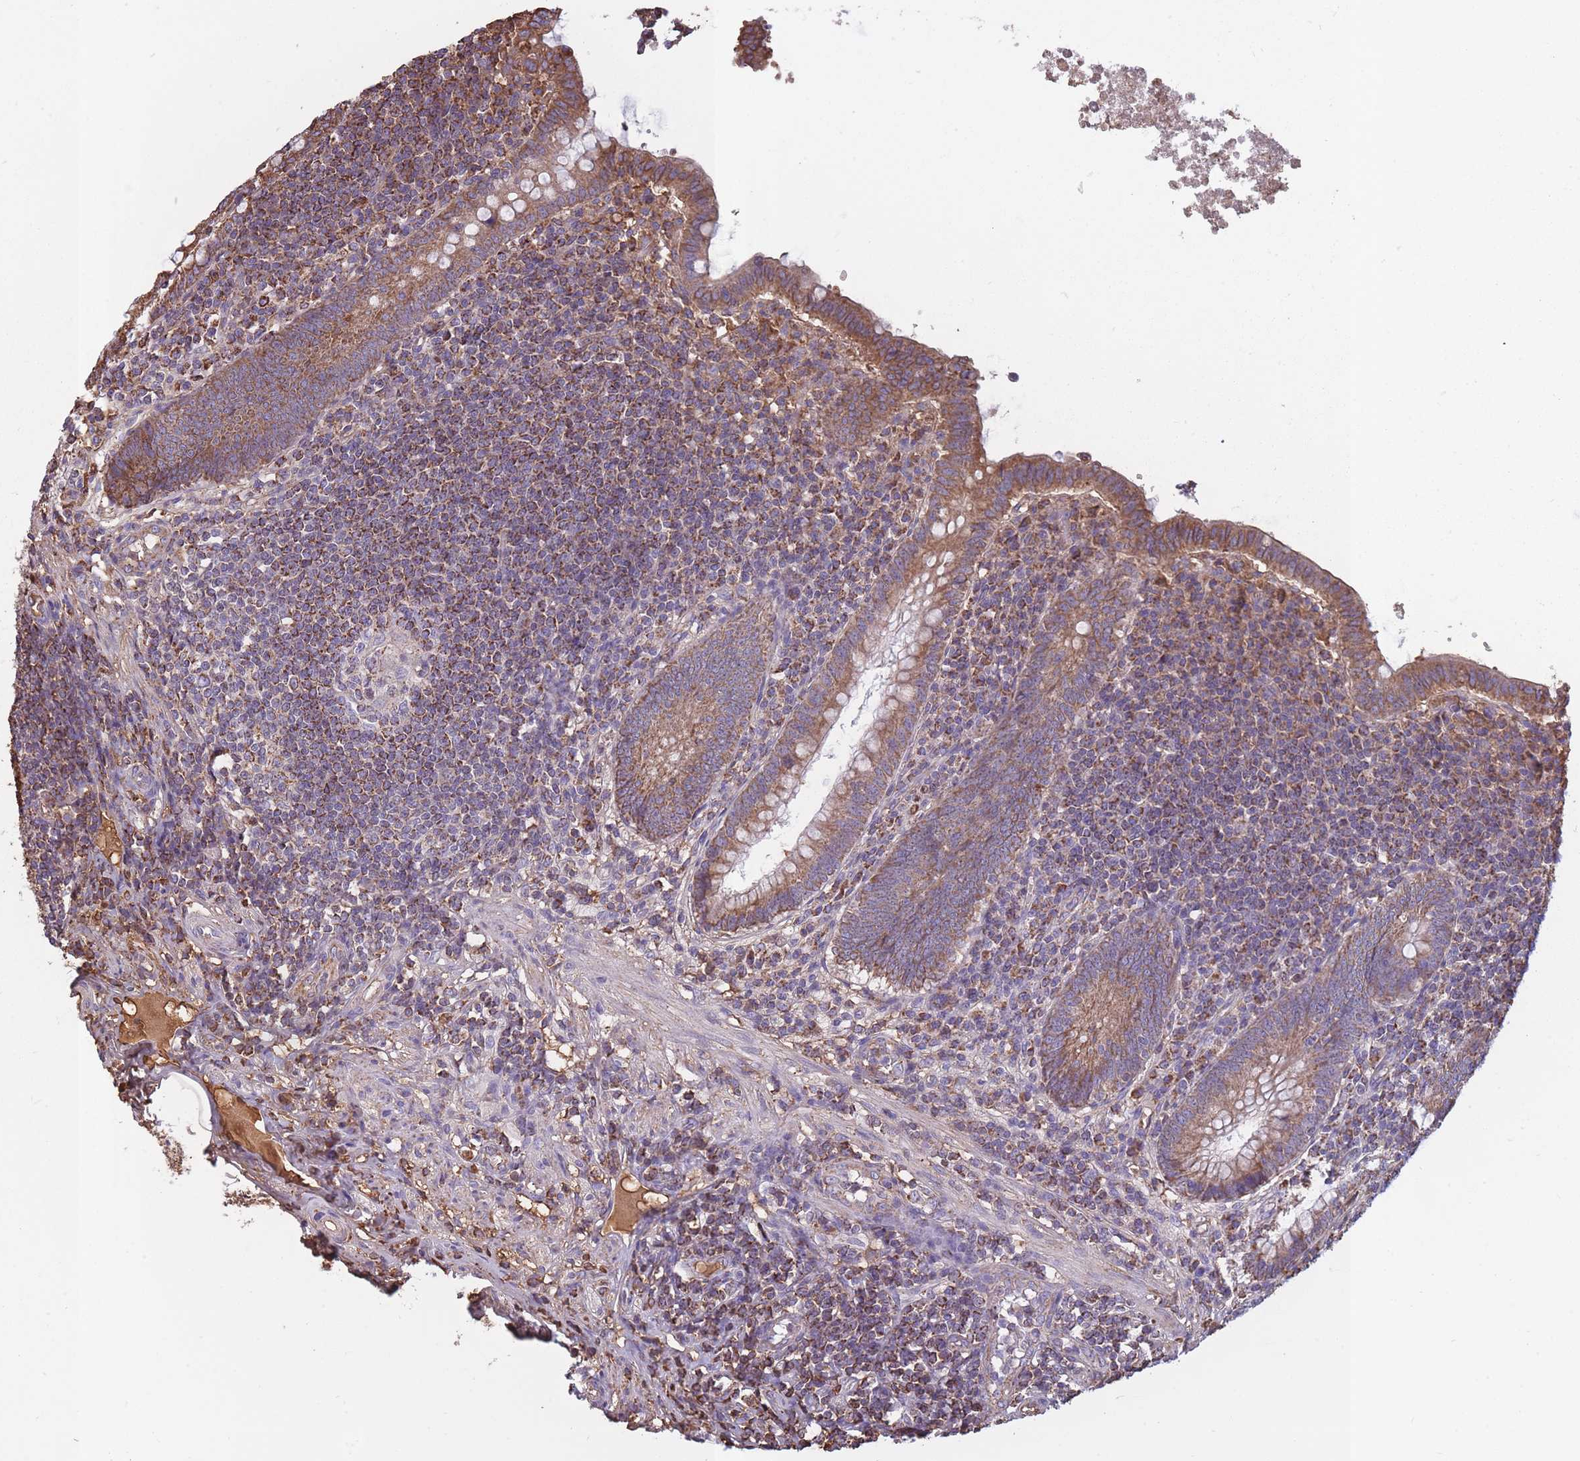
{"staining": {"intensity": "moderate", "quantity": ">75%", "location": "cytoplasmic/membranous"}, "tissue": "appendix", "cell_type": "Glandular cells", "image_type": "normal", "snomed": [{"axis": "morphology", "description": "Normal tissue, NOS"}, {"axis": "topography", "description": "Appendix"}], "caption": "The histopathology image demonstrates staining of unremarkable appendix, revealing moderate cytoplasmic/membranous protein expression (brown color) within glandular cells. (Stains: DAB (3,3'-diaminobenzidine) in brown, nuclei in blue, Microscopy: brightfield microscopy at high magnification).", "gene": "KAT2A", "patient": {"sex": "male", "age": 83}}